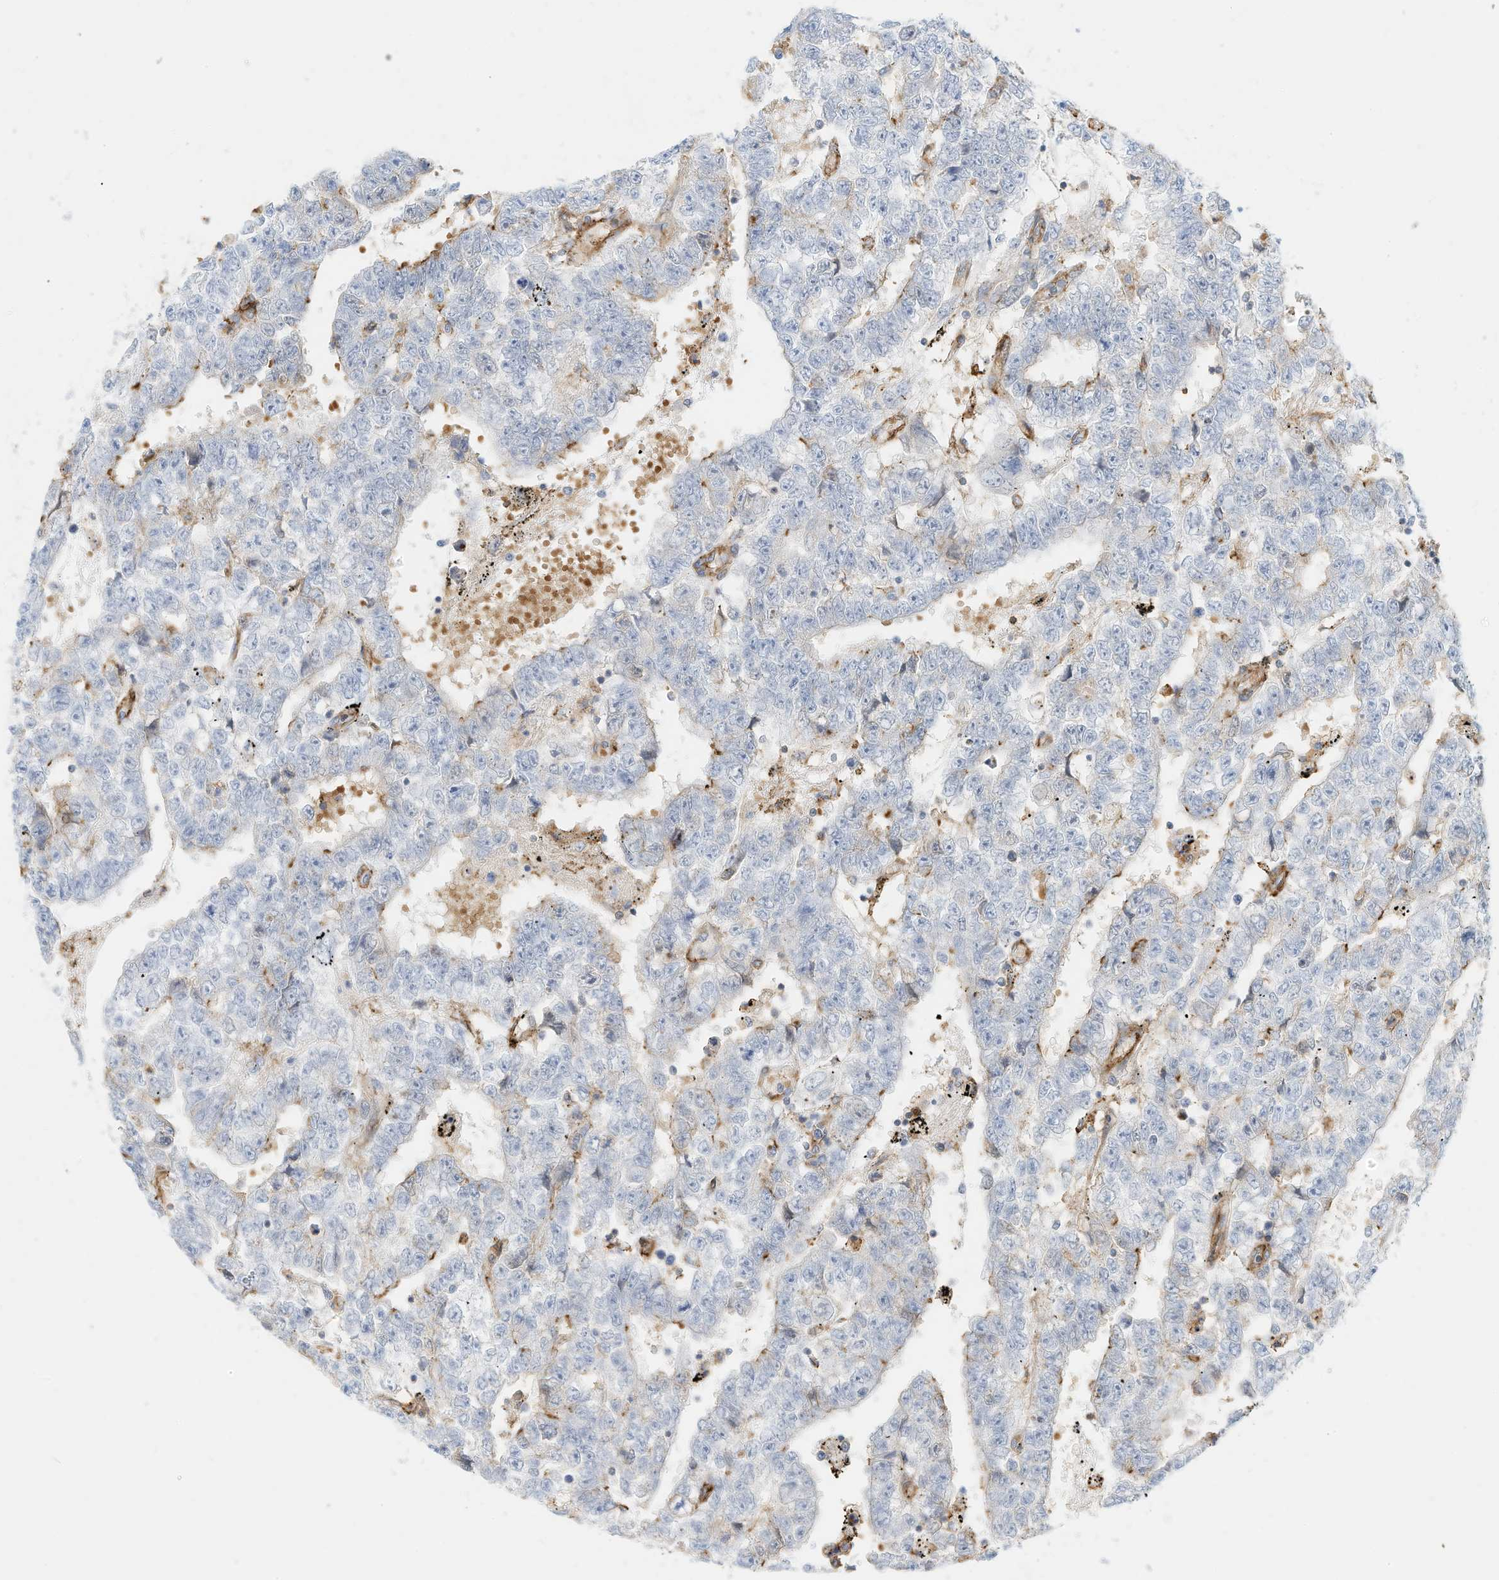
{"staining": {"intensity": "negative", "quantity": "none", "location": "none"}, "tissue": "testis cancer", "cell_type": "Tumor cells", "image_type": "cancer", "snomed": [{"axis": "morphology", "description": "Carcinoma, Embryonal, NOS"}, {"axis": "topography", "description": "Testis"}], "caption": "Immunohistochemical staining of human testis embryonal carcinoma reveals no significant expression in tumor cells.", "gene": "TXNDC9", "patient": {"sex": "male", "age": 25}}